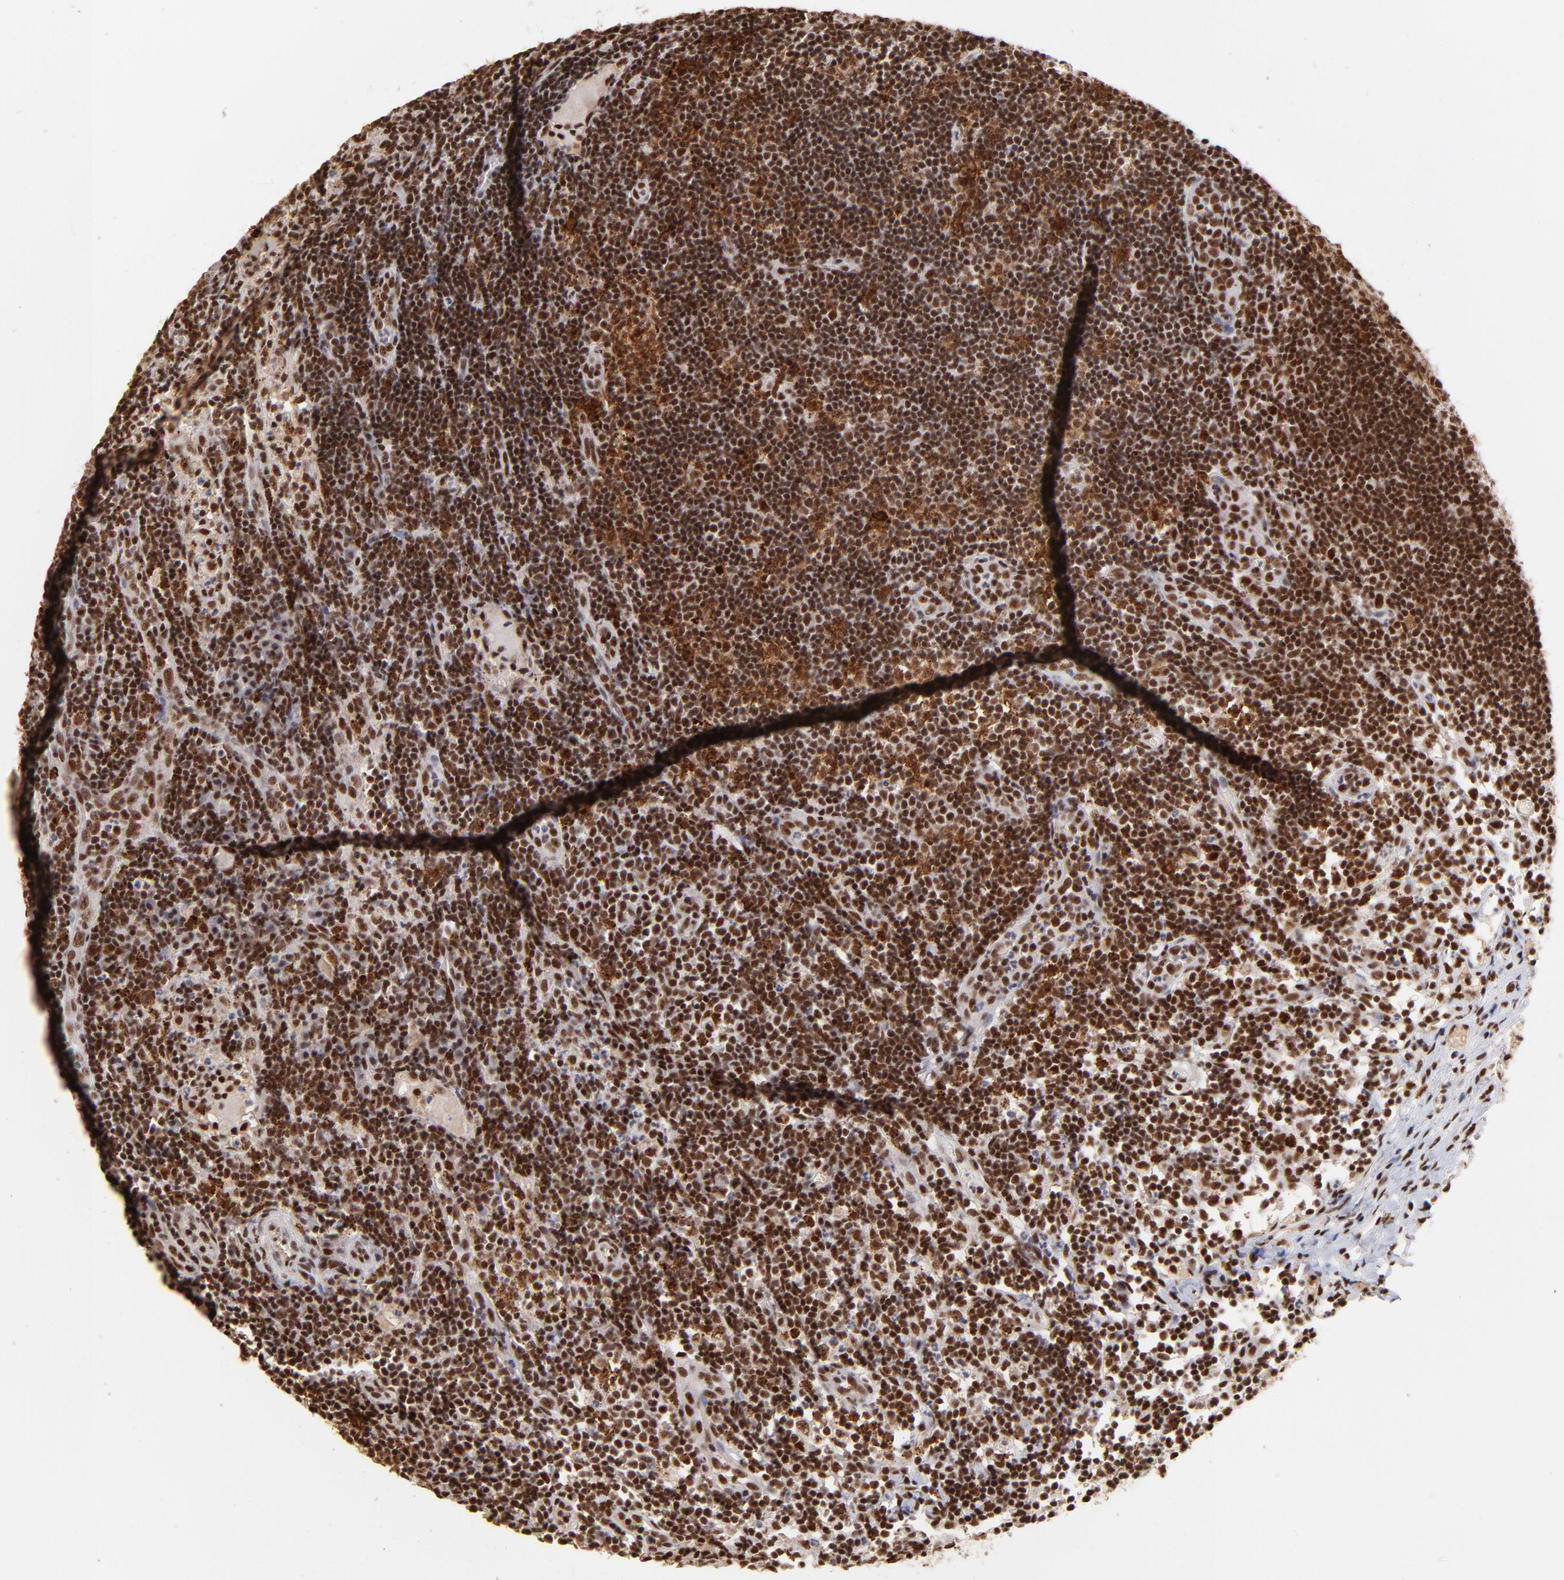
{"staining": {"intensity": "strong", "quantity": ">75%", "location": "nuclear"}, "tissue": "lymph node", "cell_type": "Germinal center cells", "image_type": "normal", "snomed": [{"axis": "morphology", "description": "Normal tissue, NOS"}, {"axis": "morphology", "description": "Inflammation, NOS"}, {"axis": "topography", "description": "Lymph node"}, {"axis": "topography", "description": "Salivary gland"}], "caption": "Benign lymph node demonstrates strong nuclear positivity in about >75% of germinal center cells.", "gene": "ZNF146", "patient": {"sex": "male", "age": 3}}